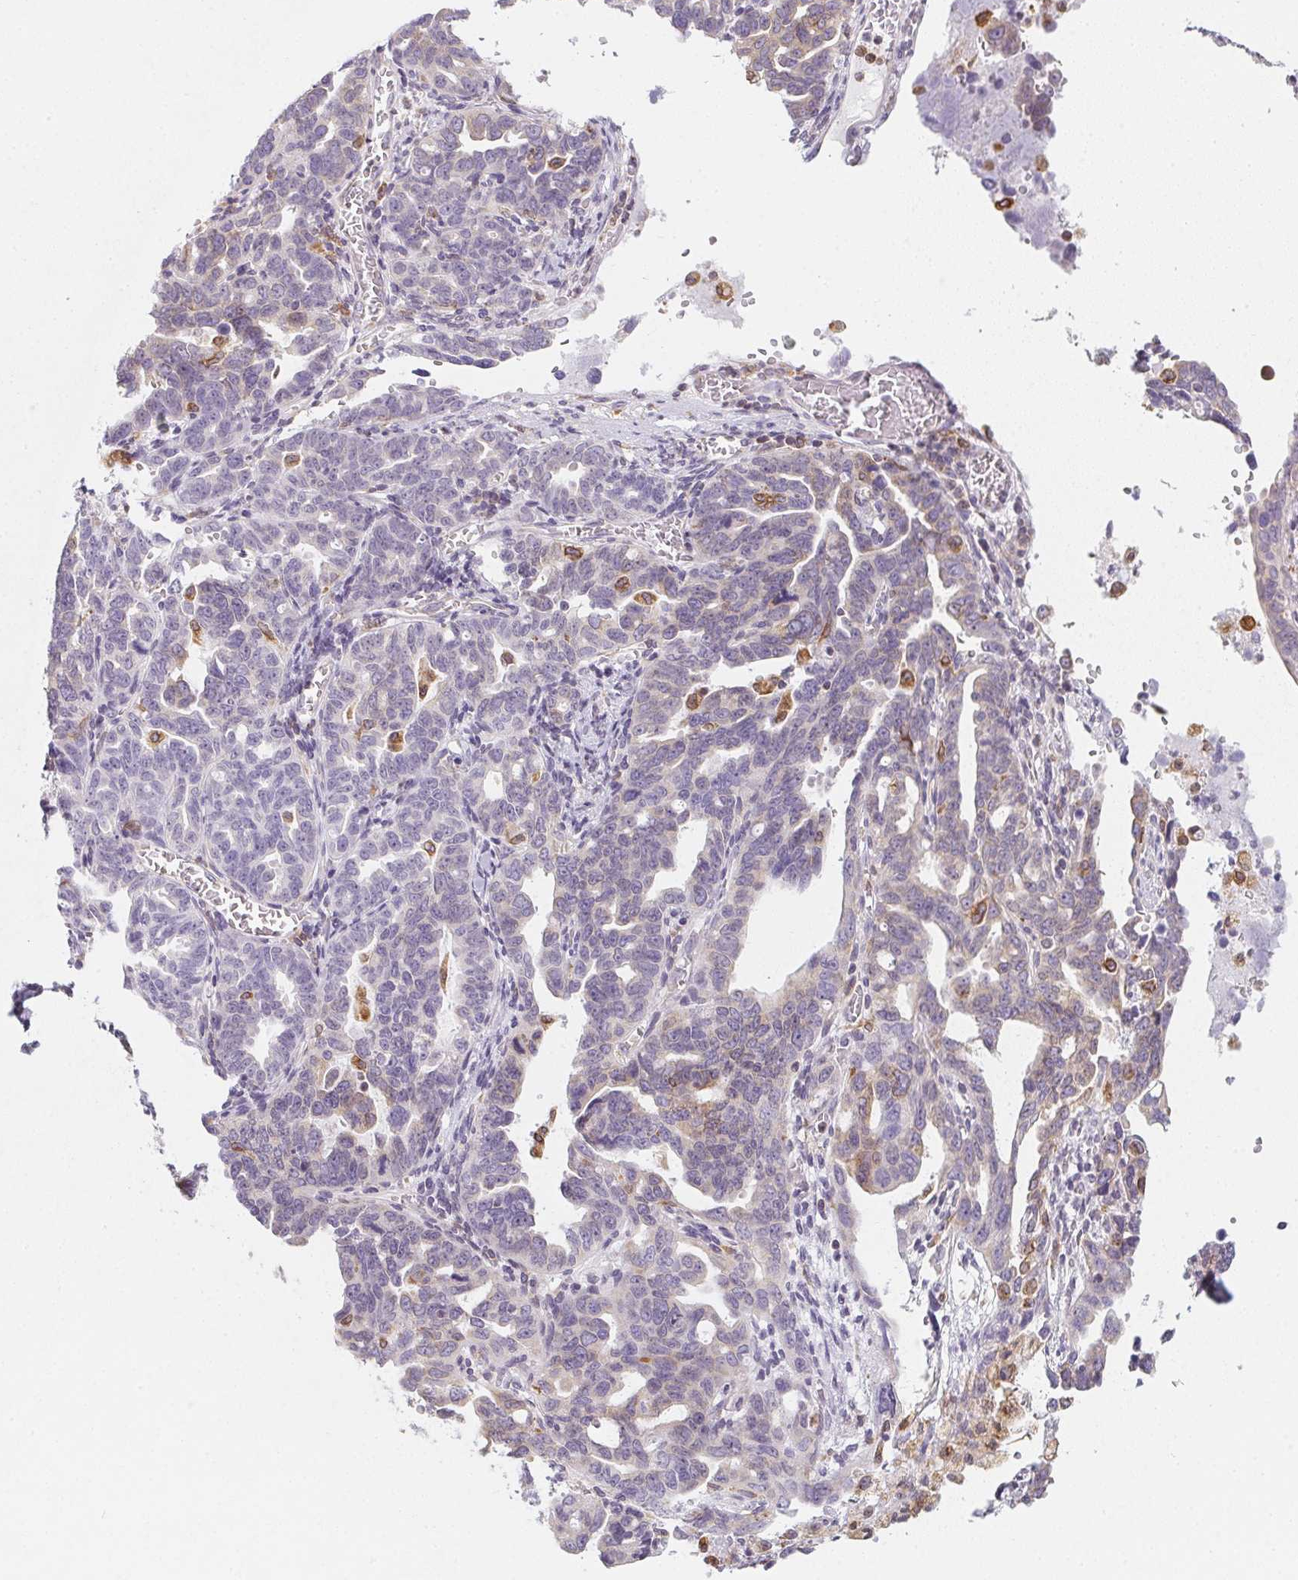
{"staining": {"intensity": "weak", "quantity": "<25%", "location": "cytoplasmic/membranous"}, "tissue": "ovarian cancer", "cell_type": "Tumor cells", "image_type": "cancer", "snomed": [{"axis": "morphology", "description": "Cystadenocarcinoma, serous, NOS"}, {"axis": "topography", "description": "Ovary"}], "caption": "Image shows no protein expression in tumor cells of ovarian serous cystadenocarcinoma tissue. The staining is performed using DAB brown chromogen with nuclei counter-stained in using hematoxylin.", "gene": "SOAT1", "patient": {"sex": "female", "age": 69}}